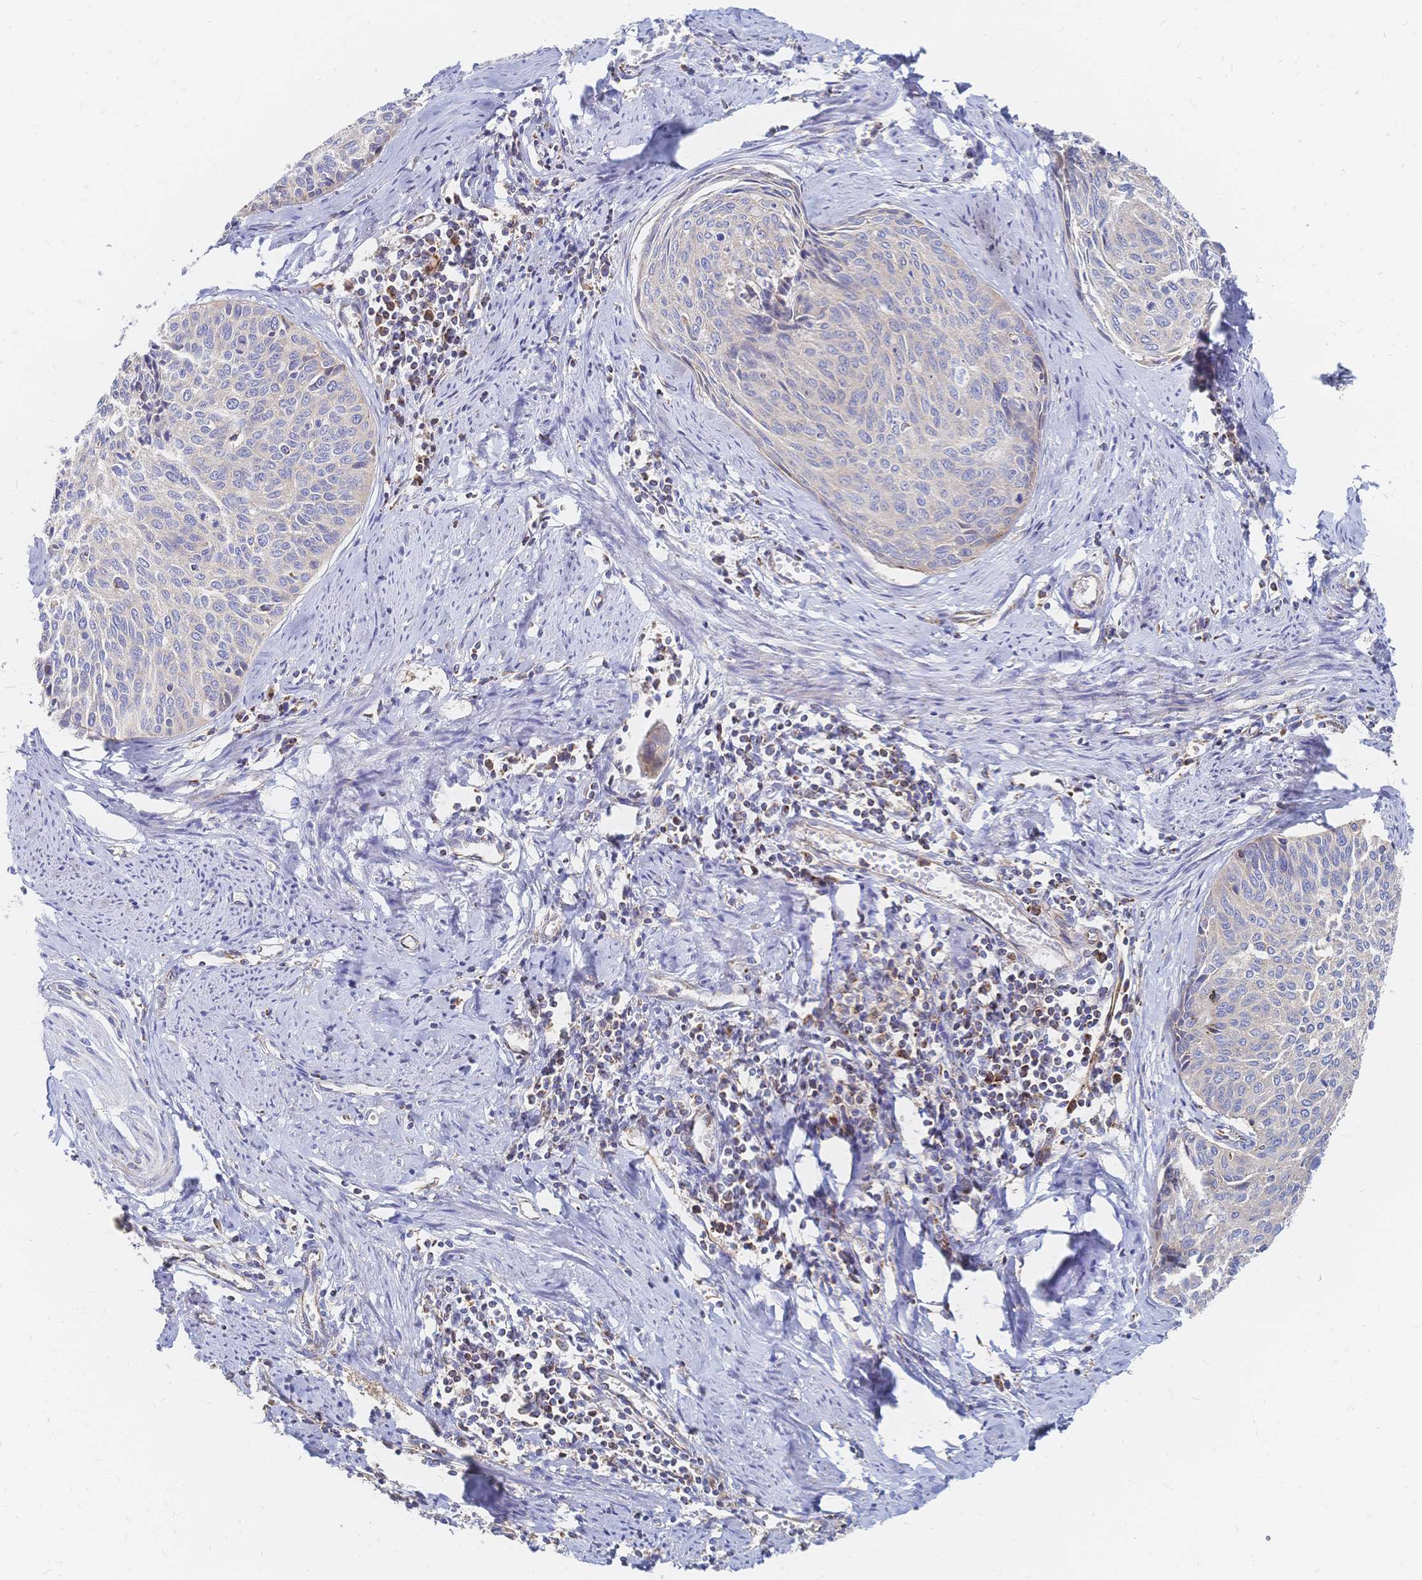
{"staining": {"intensity": "negative", "quantity": "none", "location": "none"}, "tissue": "cervical cancer", "cell_type": "Tumor cells", "image_type": "cancer", "snomed": [{"axis": "morphology", "description": "Squamous cell carcinoma, NOS"}, {"axis": "topography", "description": "Cervix"}], "caption": "High magnification brightfield microscopy of cervical squamous cell carcinoma stained with DAB (brown) and counterstained with hematoxylin (blue): tumor cells show no significant positivity.", "gene": "SORBS1", "patient": {"sex": "female", "age": 55}}